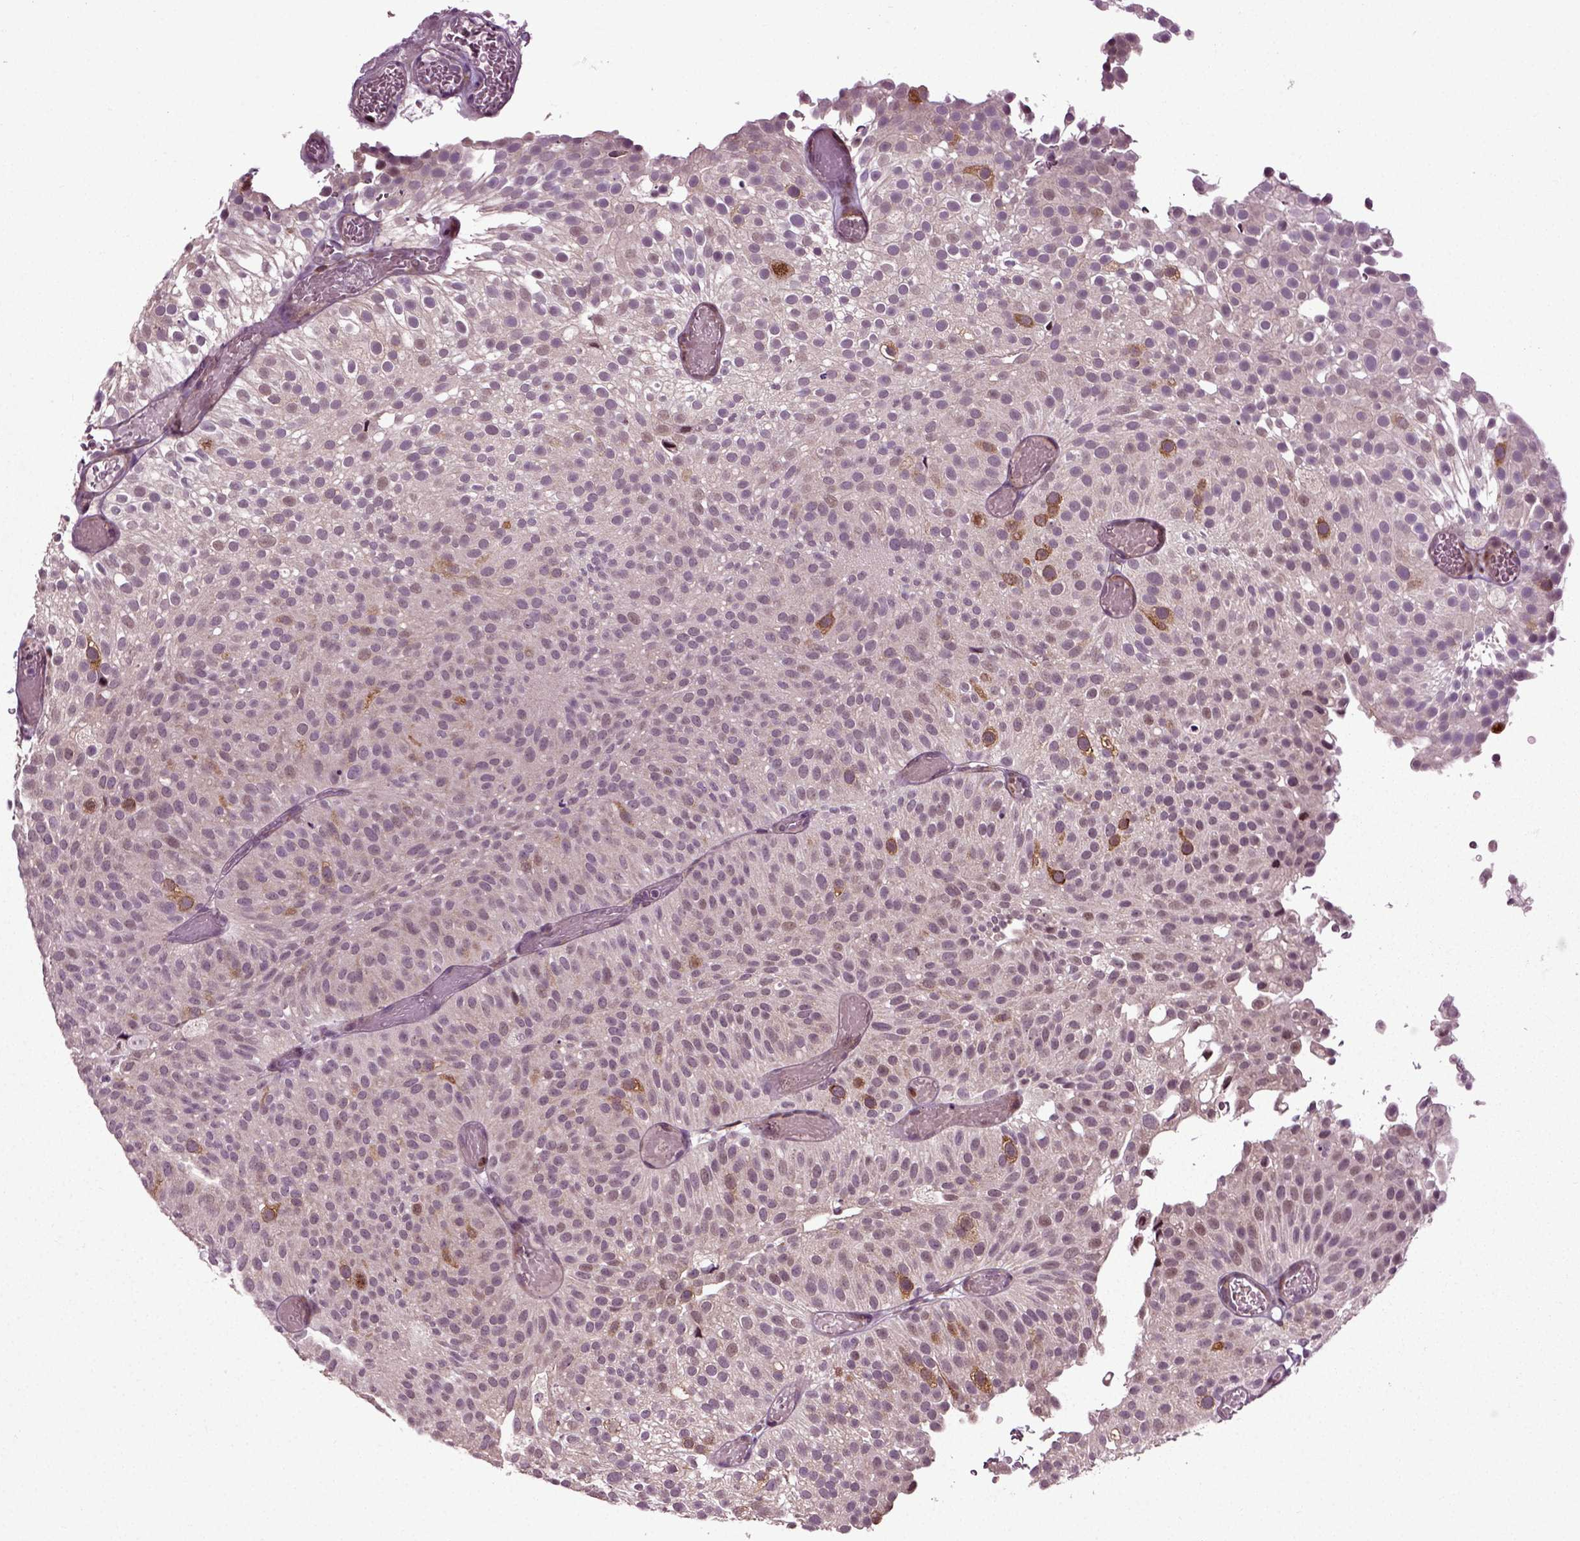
{"staining": {"intensity": "negative", "quantity": "none", "location": "none"}, "tissue": "urothelial cancer", "cell_type": "Tumor cells", "image_type": "cancer", "snomed": [{"axis": "morphology", "description": "Urothelial carcinoma, Low grade"}, {"axis": "topography", "description": "Urinary bladder"}], "caption": "Immunohistochemistry (IHC) of urothelial cancer reveals no staining in tumor cells.", "gene": "KNSTRN", "patient": {"sex": "male", "age": 78}}